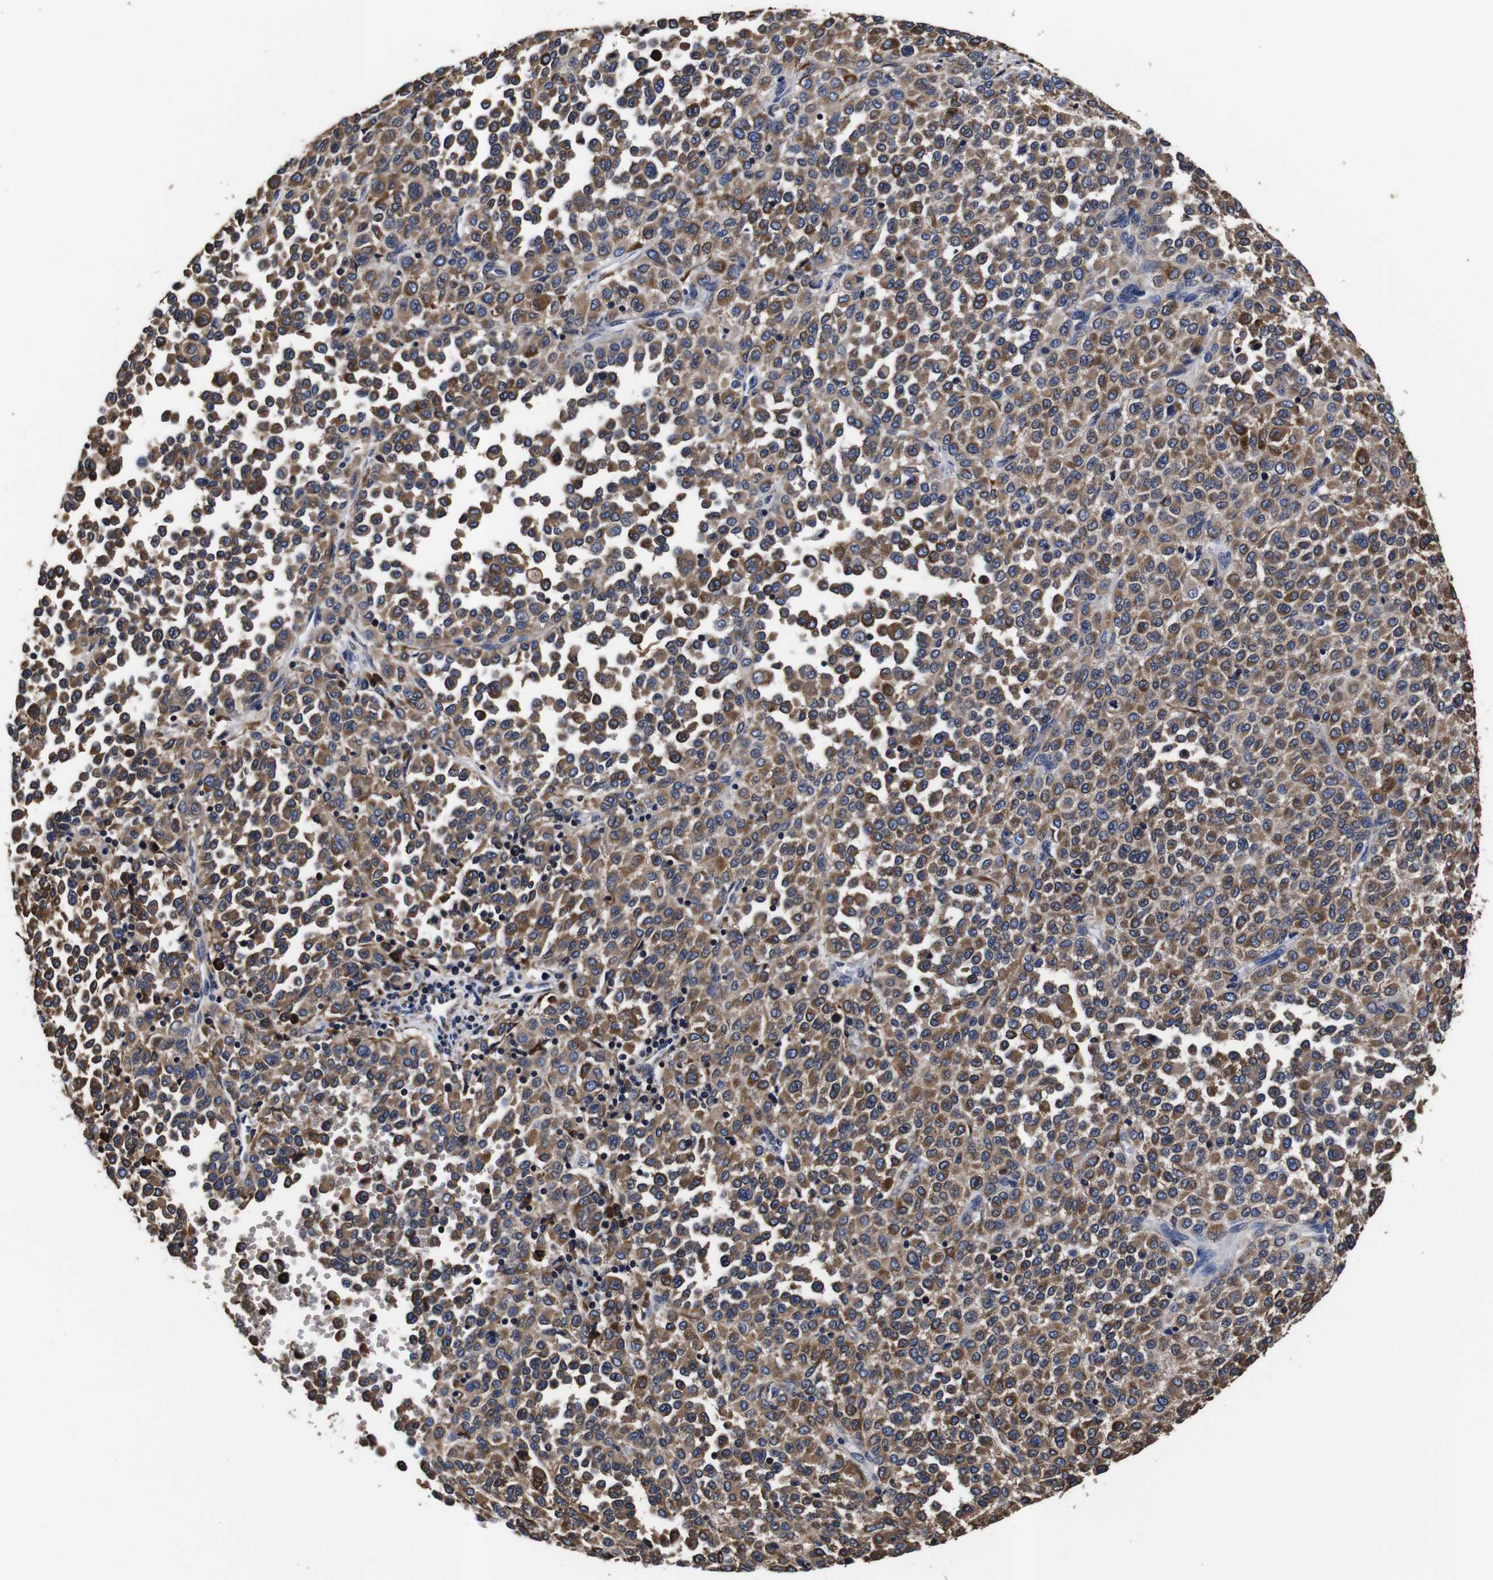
{"staining": {"intensity": "moderate", "quantity": ">75%", "location": "cytoplasmic/membranous"}, "tissue": "melanoma", "cell_type": "Tumor cells", "image_type": "cancer", "snomed": [{"axis": "morphology", "description": "Malignant melanoma, Metastatic site"}, {"axis": "topography", "description": "Pancreas"}], "caption": "There is medium levels of moderate cytoplasmic/membranous expression in tumor cells of melanoma, as demonstrated by immunohistochemical staining (brown color).", "gene": "PPIB", "patient": {"sex": "female", "age": 30}}